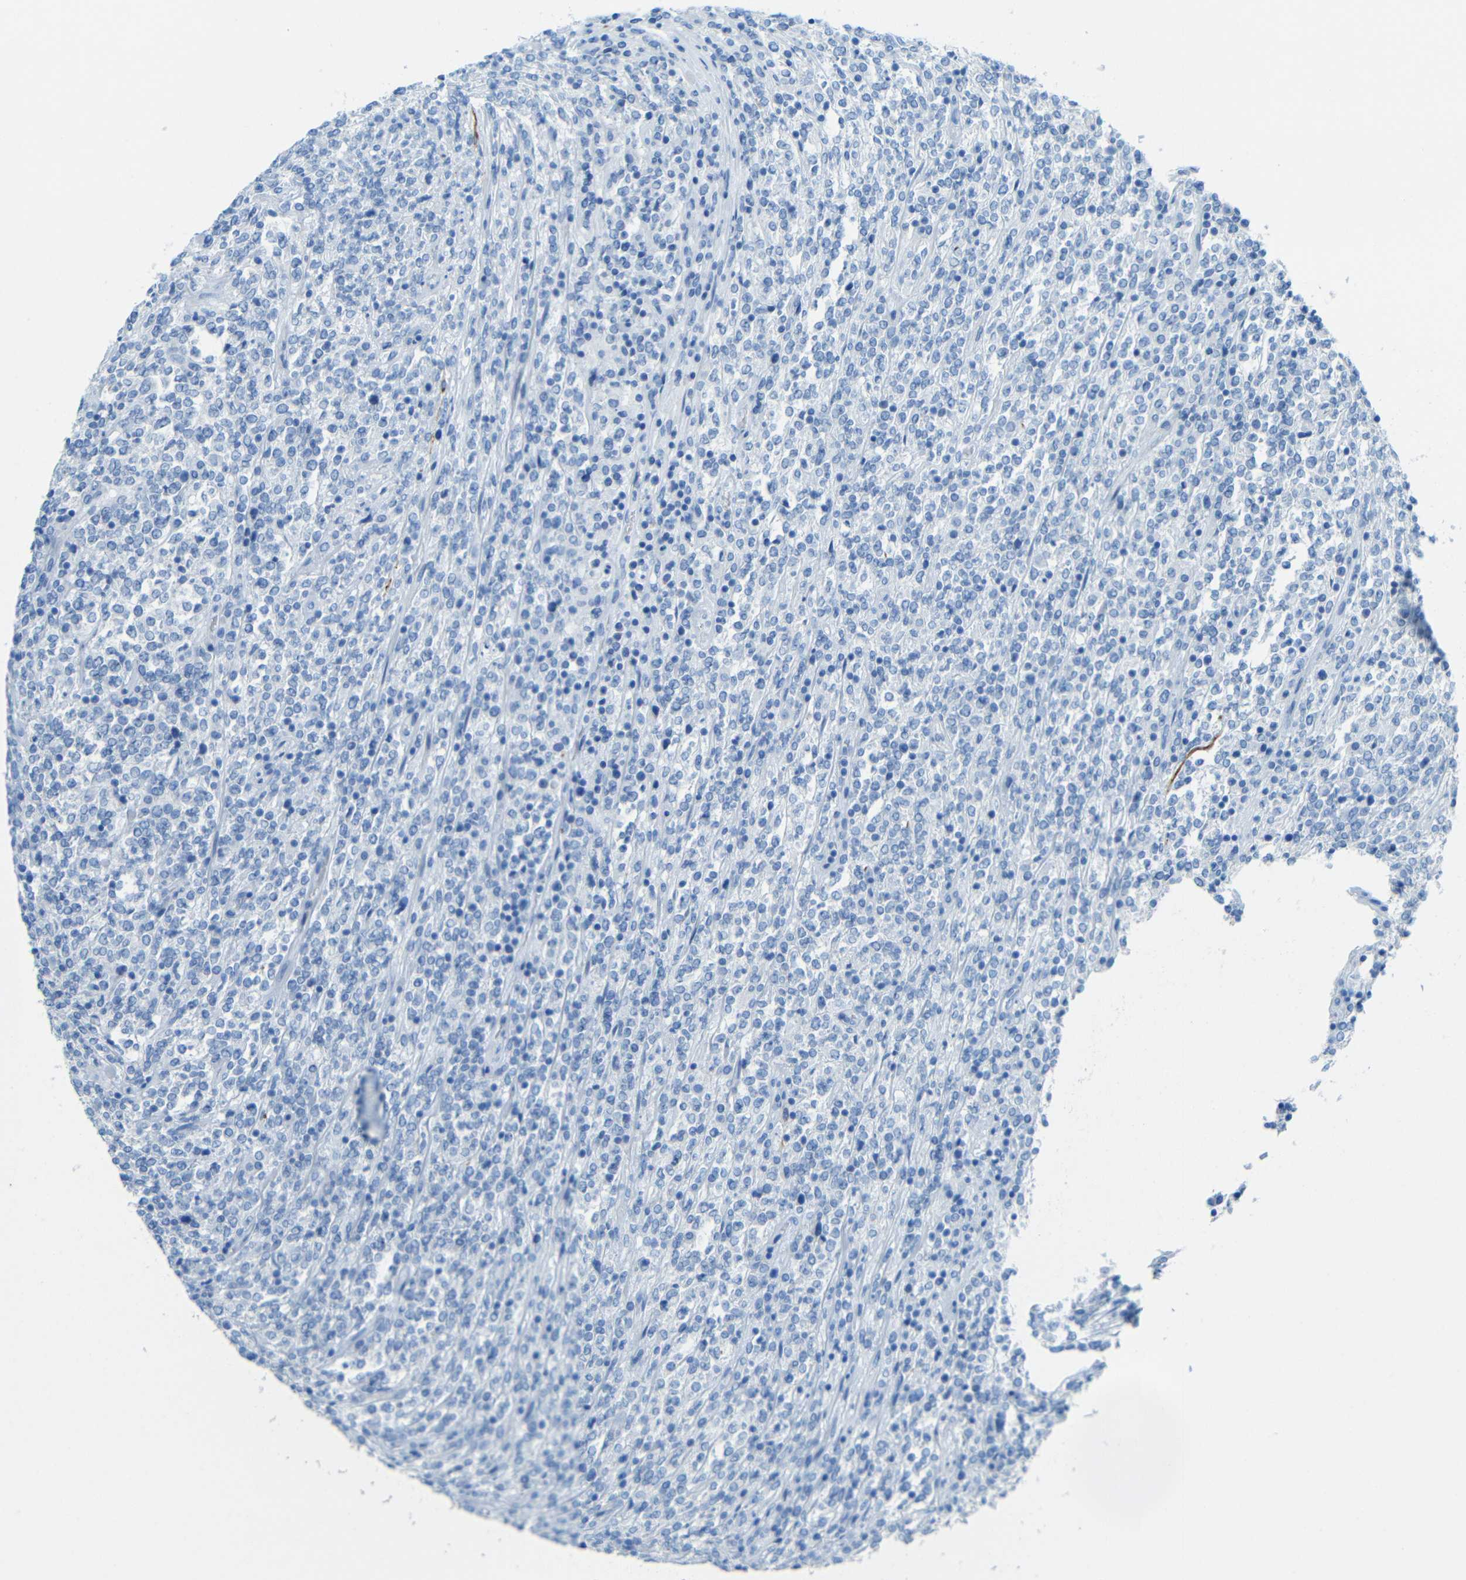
{"staining": {"intensity": "negative", "quantity": "none", "location": "none"}, "tissue": "lymphoma", "cell_type": "Tumor cells", "image_type": "cancer", "snomed": [{"axis": "morphology", "description": "Malignant lymphoma, non-Hodgkin's type, High grade"}, {"axis": "topography", "description": "Soft tissue"}], "caption": "Lymphoma was stained to show a protein in brown. There is no significant staining in tumor cells. Nuclei are stained in blue.", "gene": "TUBB4B", "patient": {"sex": "male", "age": 18}}